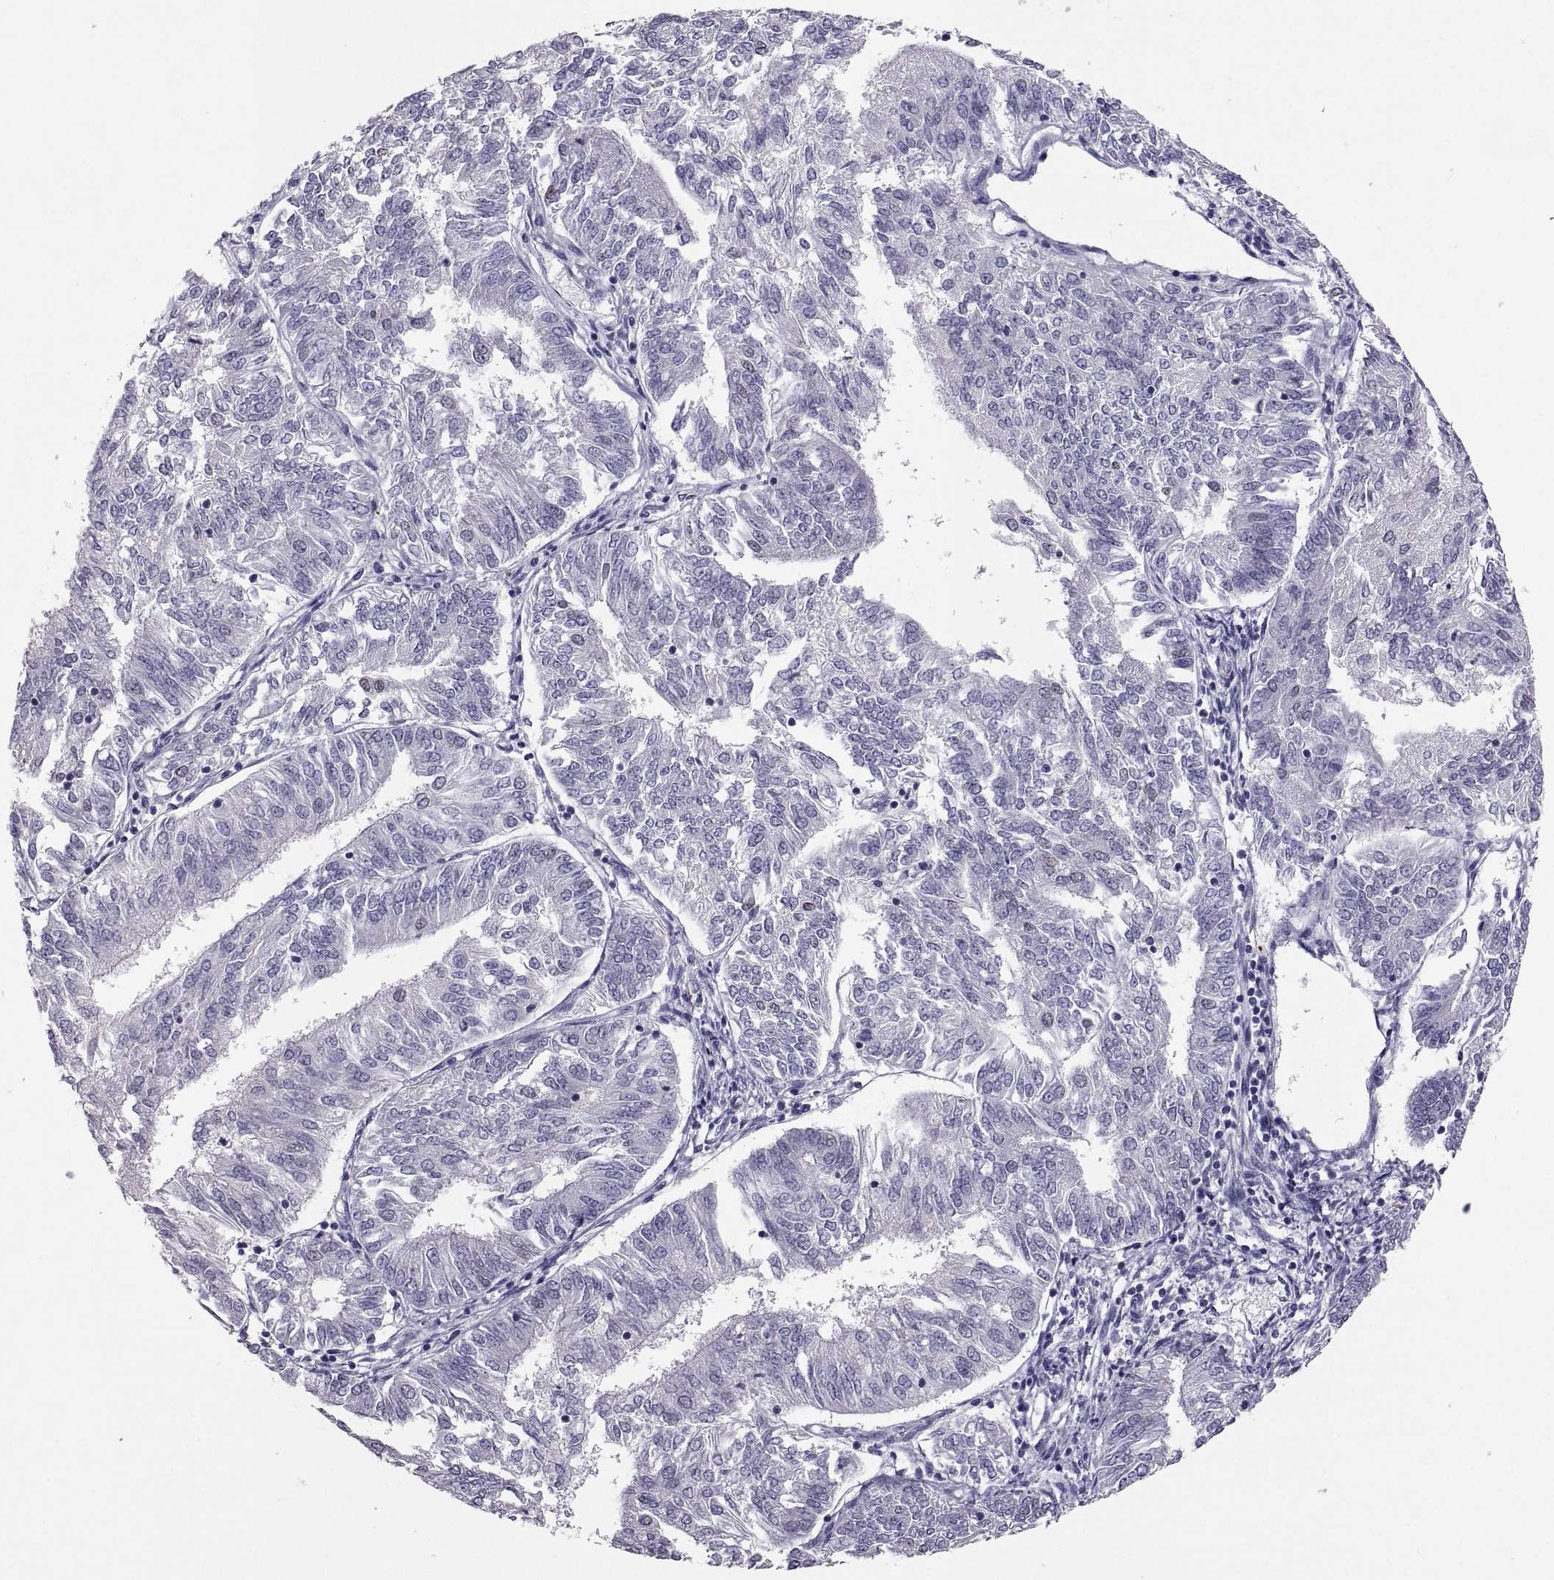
{"staining": {"intensity": "weak", "quantity": "<25%", "location": "nuclear"}, "tissue": "endometrial cancer", "cell_type": "Tumor cells", "image_type": "cancer", "snomed": [{"axis": "morphology", "description": "Adenocarcinoma, NOS"}, {"axis": "topography", "description": "Endometrium"}], "caption": "This is an immunohistochemistry (IHC) image of human adenocarcinoma (endometrial). There is no positivity in tumor cells.", "gene": "SOX21", "patient": {"sex": "female", "age": 58}}